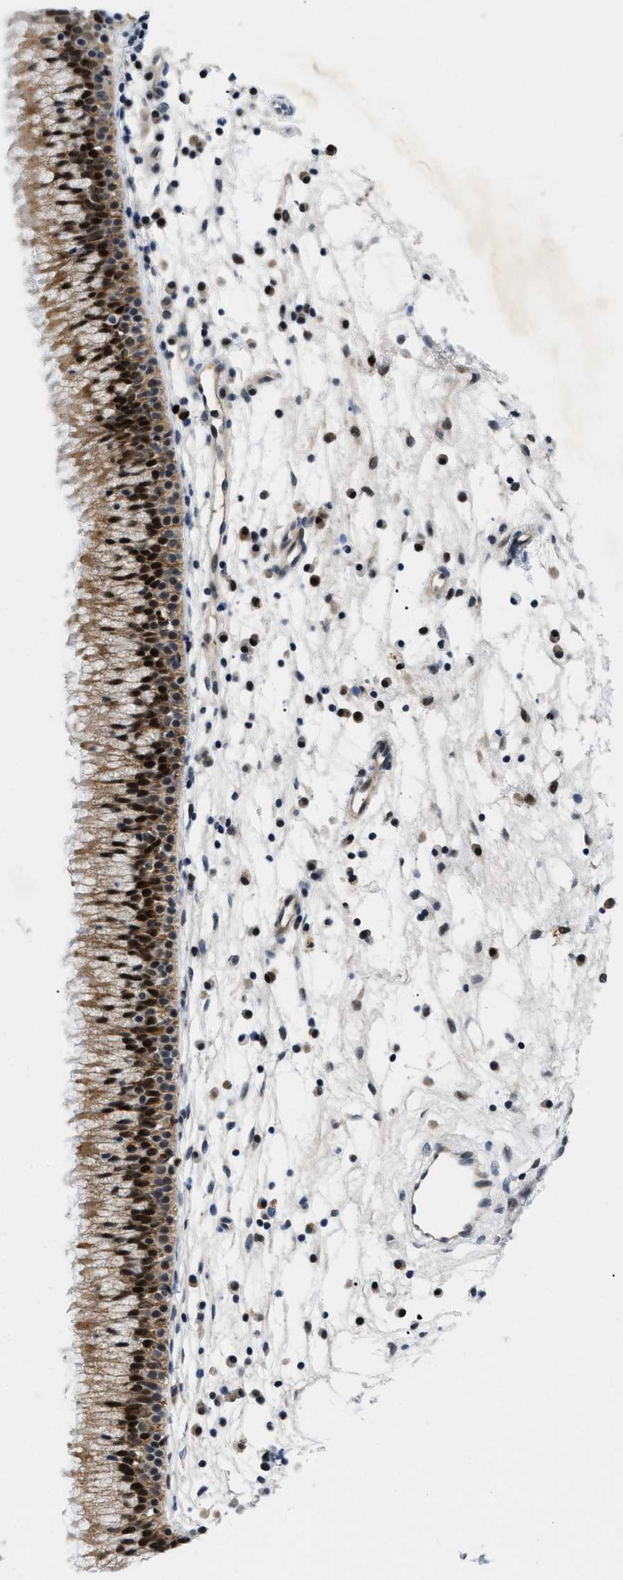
{"staining": {"intensity": "strong", "quantity": ">75%", "location": "cytoplasmic/membranous,nuclear"}, "tissue": "nasopharynx", "cell_type": "Respiratory epithelial cells", "image_type": "normal", "snomed": [{"axis": "morphology", "description": "Normal tissue, NOS"}, {"axis": "topography", "description": "Nasopharynx"}], "caption": "Respiratory epithelial cells display high levels of strong cytoplasmic/membranous,nuclear positivity in approximately >75% of cells in normal human nasopharynx. The protein of interest is stained brown, and the nuclei are stained in blue (DAB (3,3'-diaminobenzidine) IHC with brightfield microscopy, high magnification).", "gene": "SLC29A2", "patient": {"sex": "male", "age": 21}}